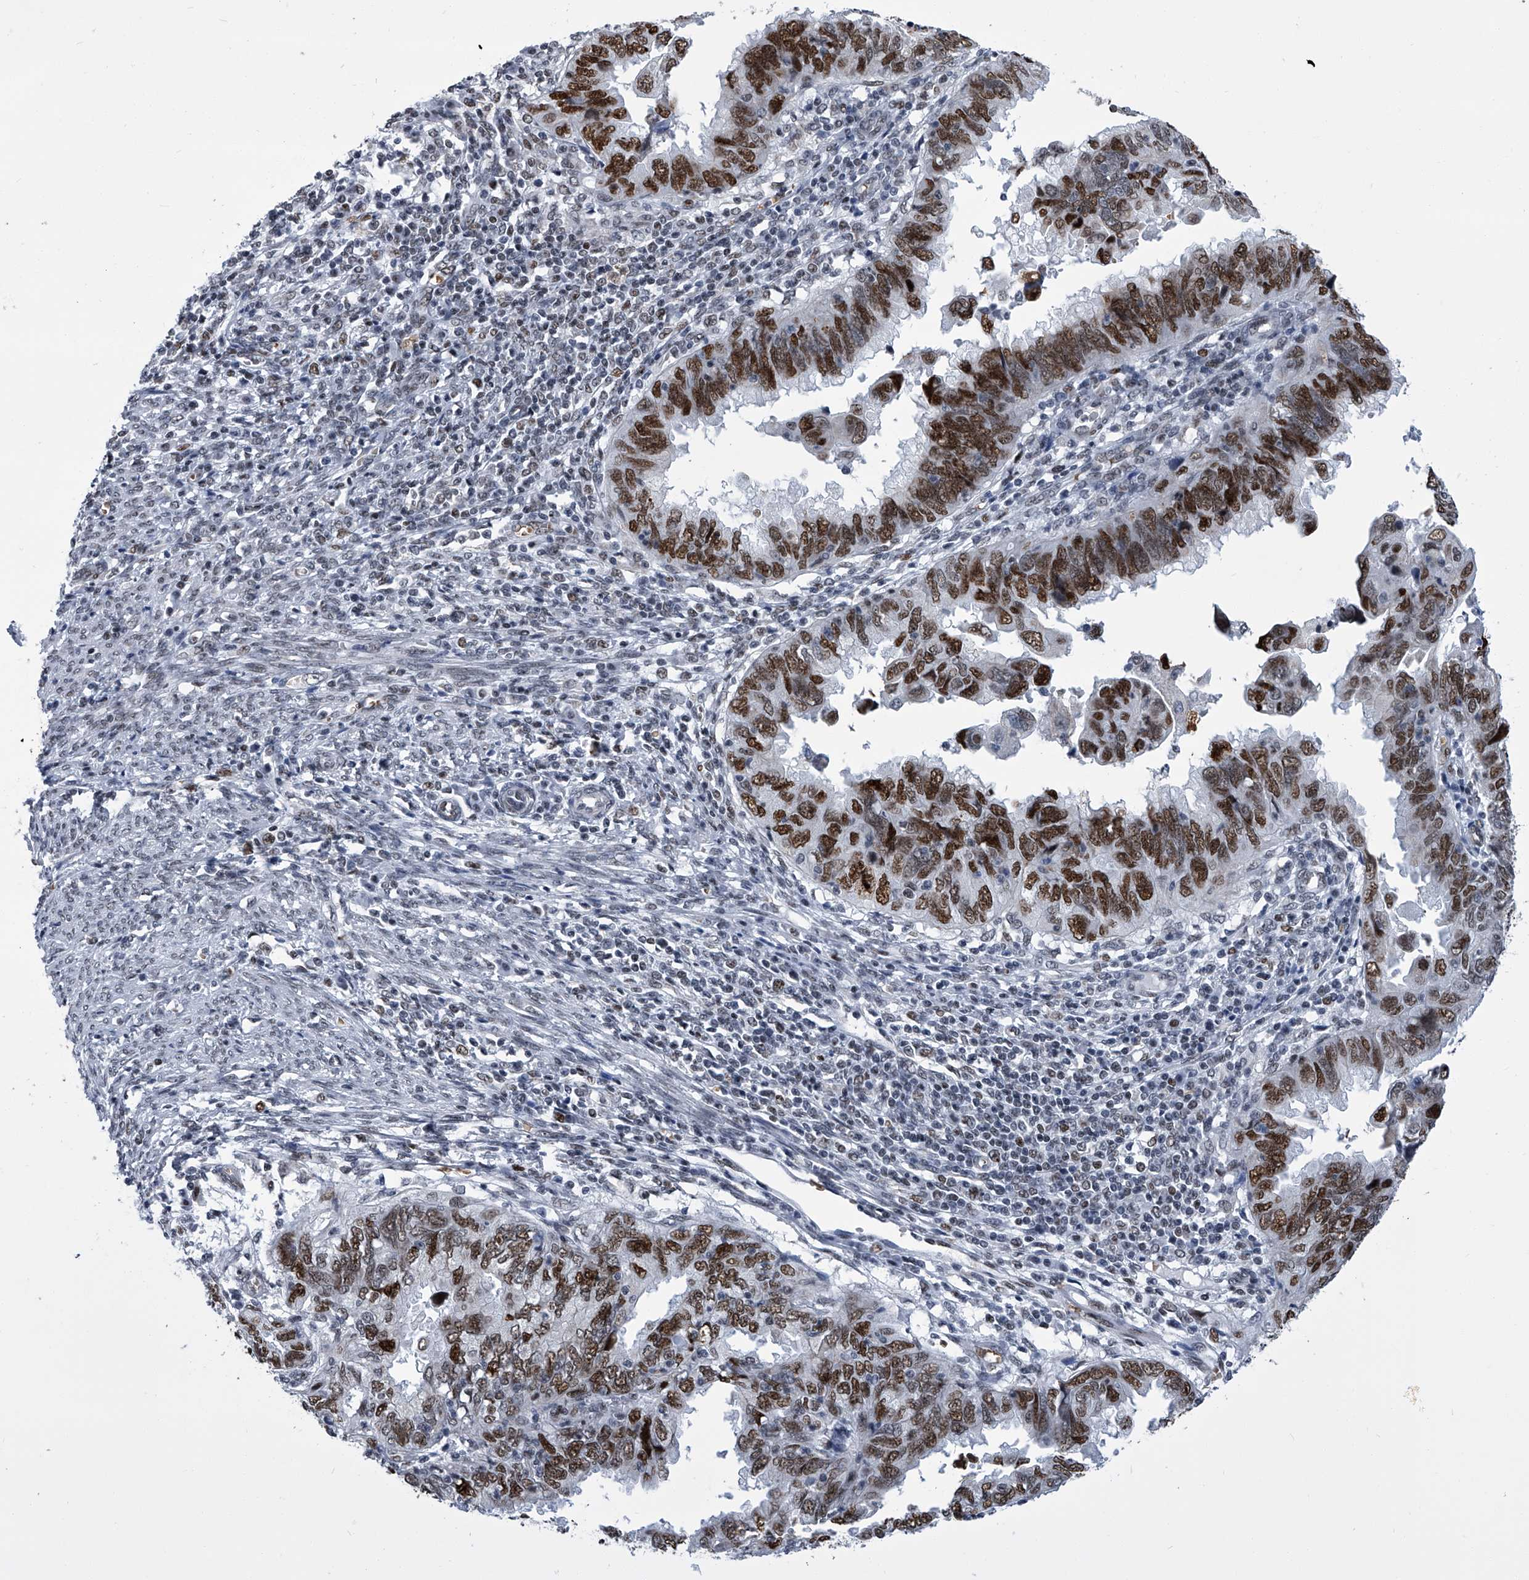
{"staining": {"intensity": "strong", "quantity": ">75%", "location": "nuclear"}, "tissue": "endometrial cancer", "cell_type": "Tumor cells", "image_type": "cancer", "snomed": [{"axis": "morphology", "description": "Adenocarcinoma, NOS"}, {"axis": "topography", "description": "Uterus"}], "caption": "Tumor cells show high levels of strong nuclear expression in about >75% of cells in endometrial adenocarcinoma.", "gene": "SIM2", "patient": {"sex": "female", "age": 77}}